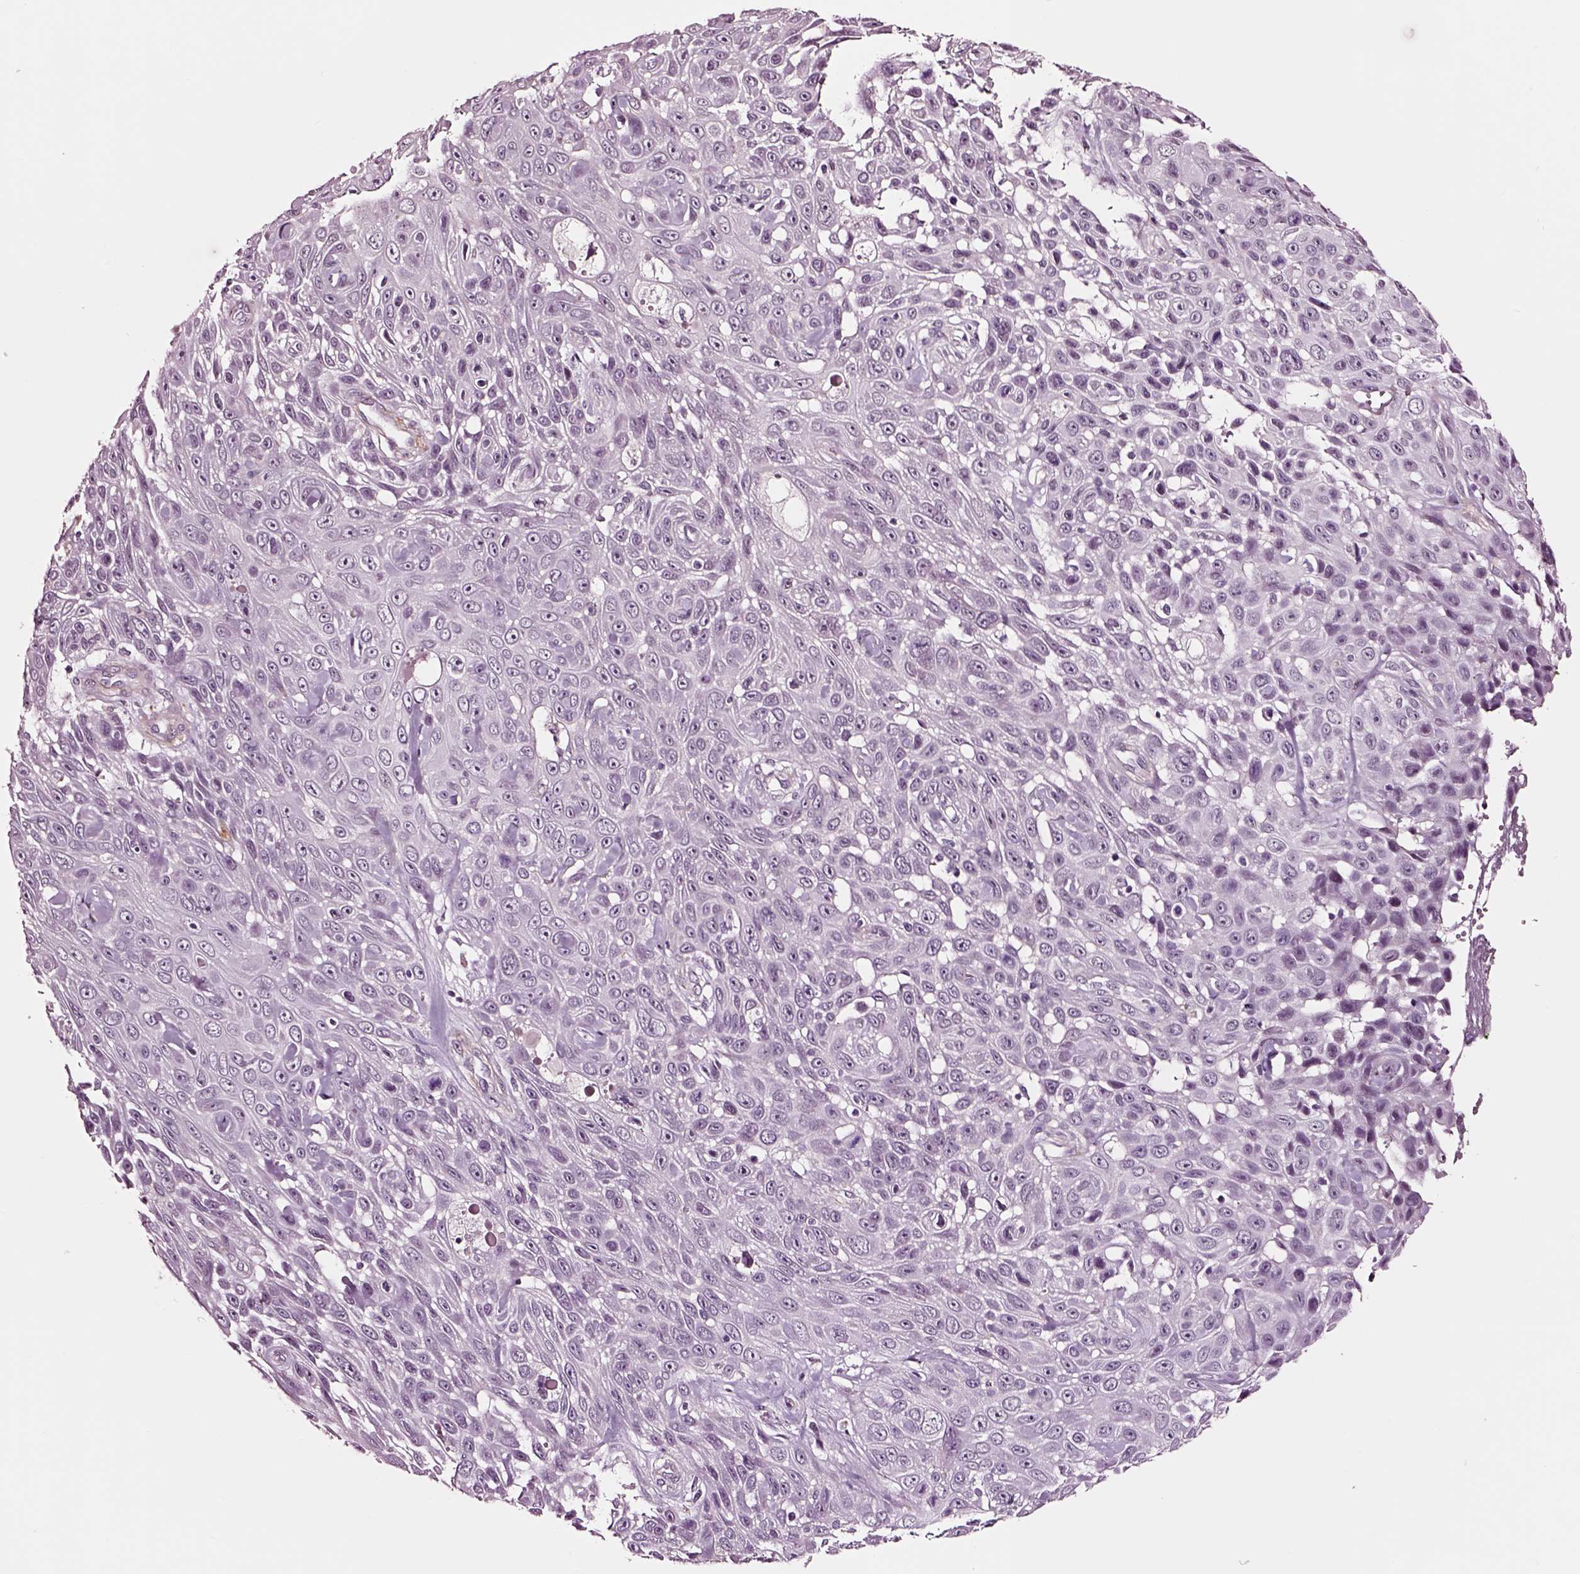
{"staining": {"intensity": "negative", "quantity": "none", "location": "none"}, "tissue": "skin cancer", "cell_type": "Tumor cells", "image_type": "cancer", "snomed": [{"axis": "morphology", "description": "Squamous cell carcinoma, NOS"}, {"axis": "topography", "description": "Skin"}], "caption": "This is an immunohistochemistry (IHC) photomicrograph of squamous cell carcinoma (skin). There is no positivity in tumor cells.", "gene": "SOX10", "patient": {"sex": "male", "age": 82}}